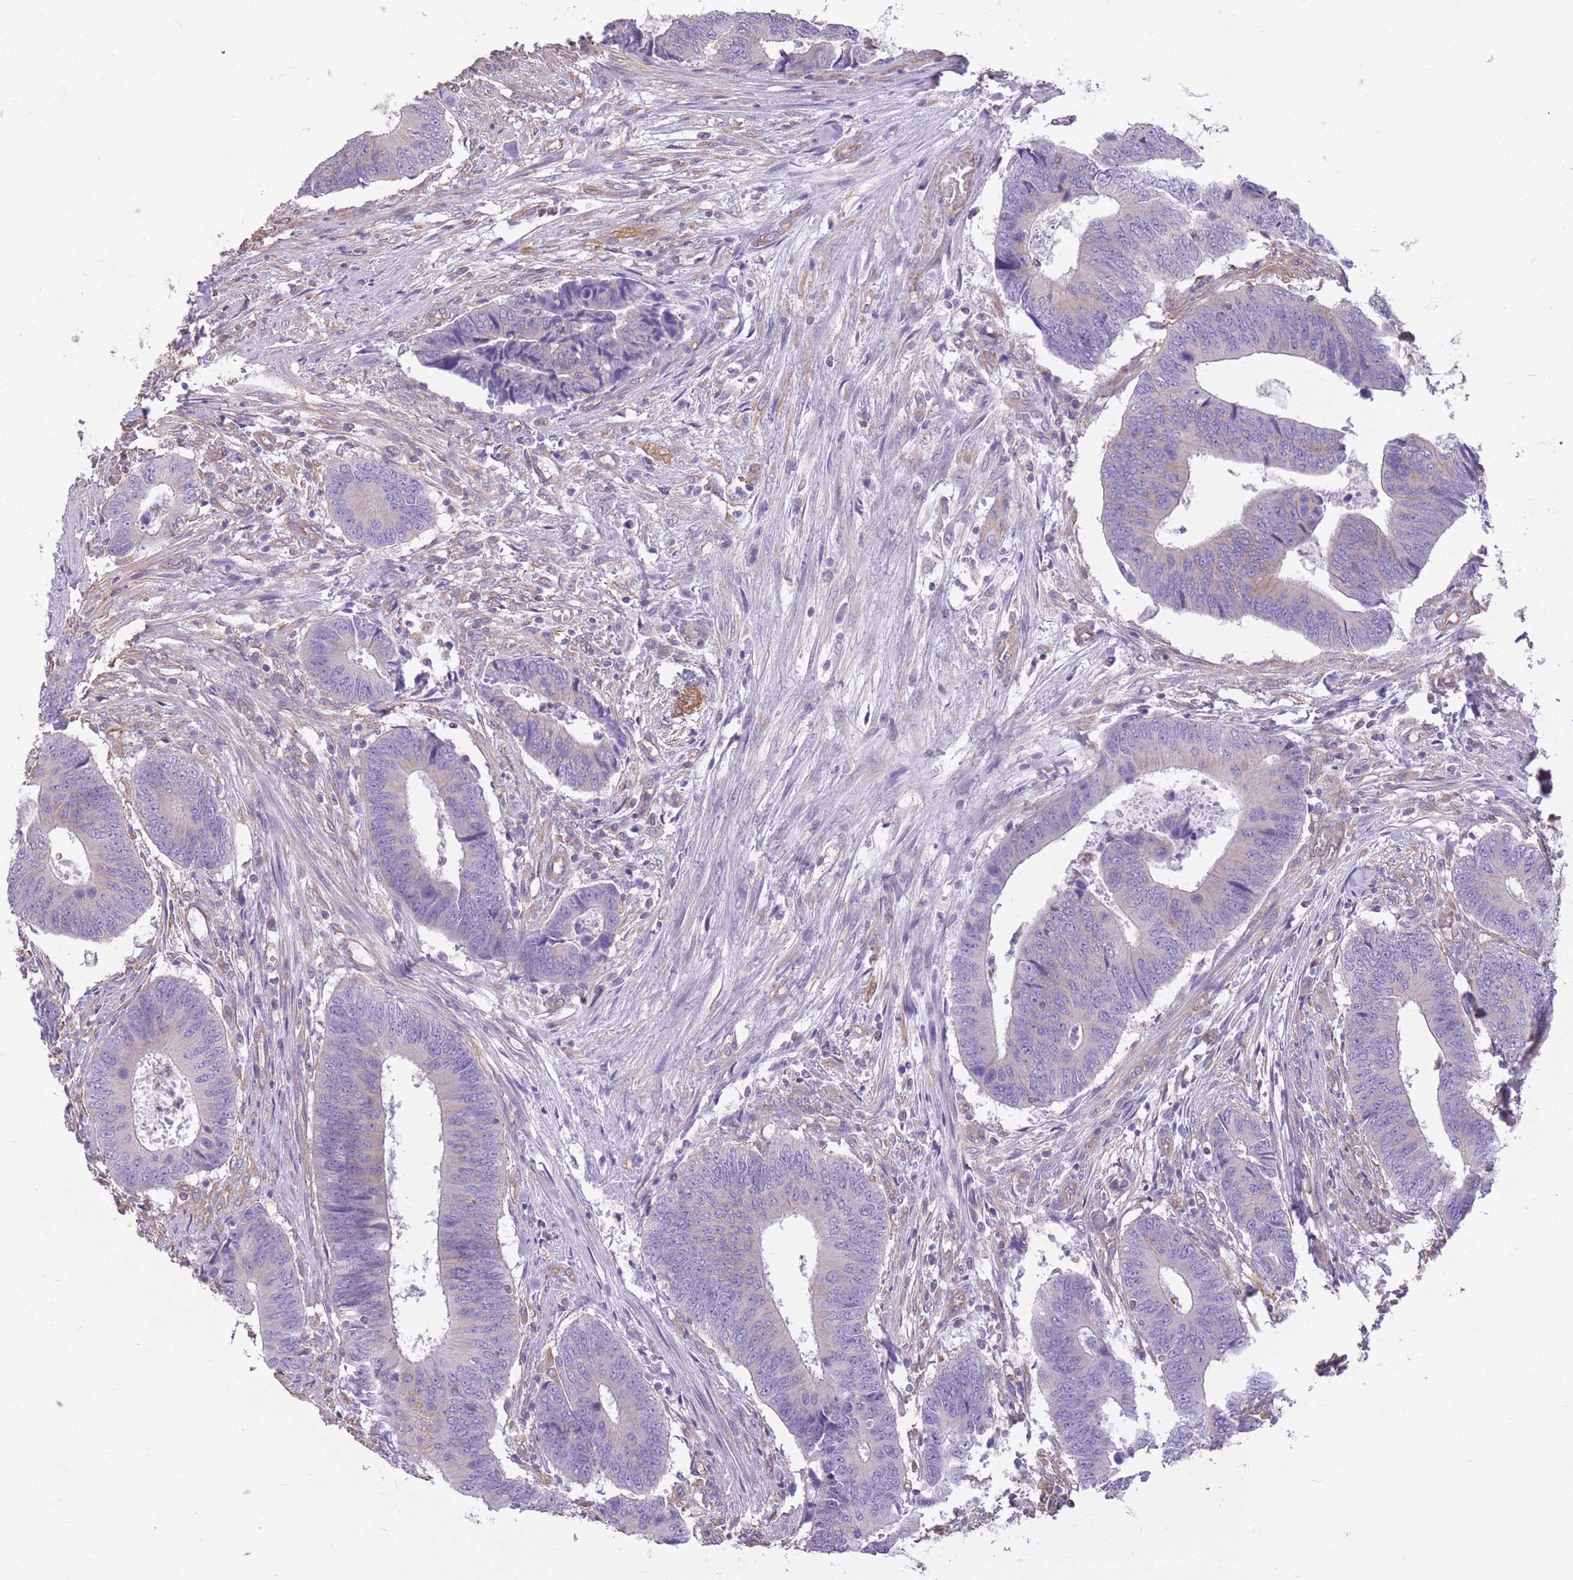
{"staining": {"intensity": "negative", "quantity": "none", "location": "none"}, "tissue": "colorectal cancer", "cell_type": "Tumor cells", "image_type": "cancer", "snomed": [{"axis": "morphology", "description": "Adenocarcinoma, NOS"}, {"axis": "topography", "description": "Colon"}], "caption": "The image demonstrates no significant expression in tumor cells of colorectal cancer.", "gene": "ADD1", "patient": {"sex": "male", "age": 87}}